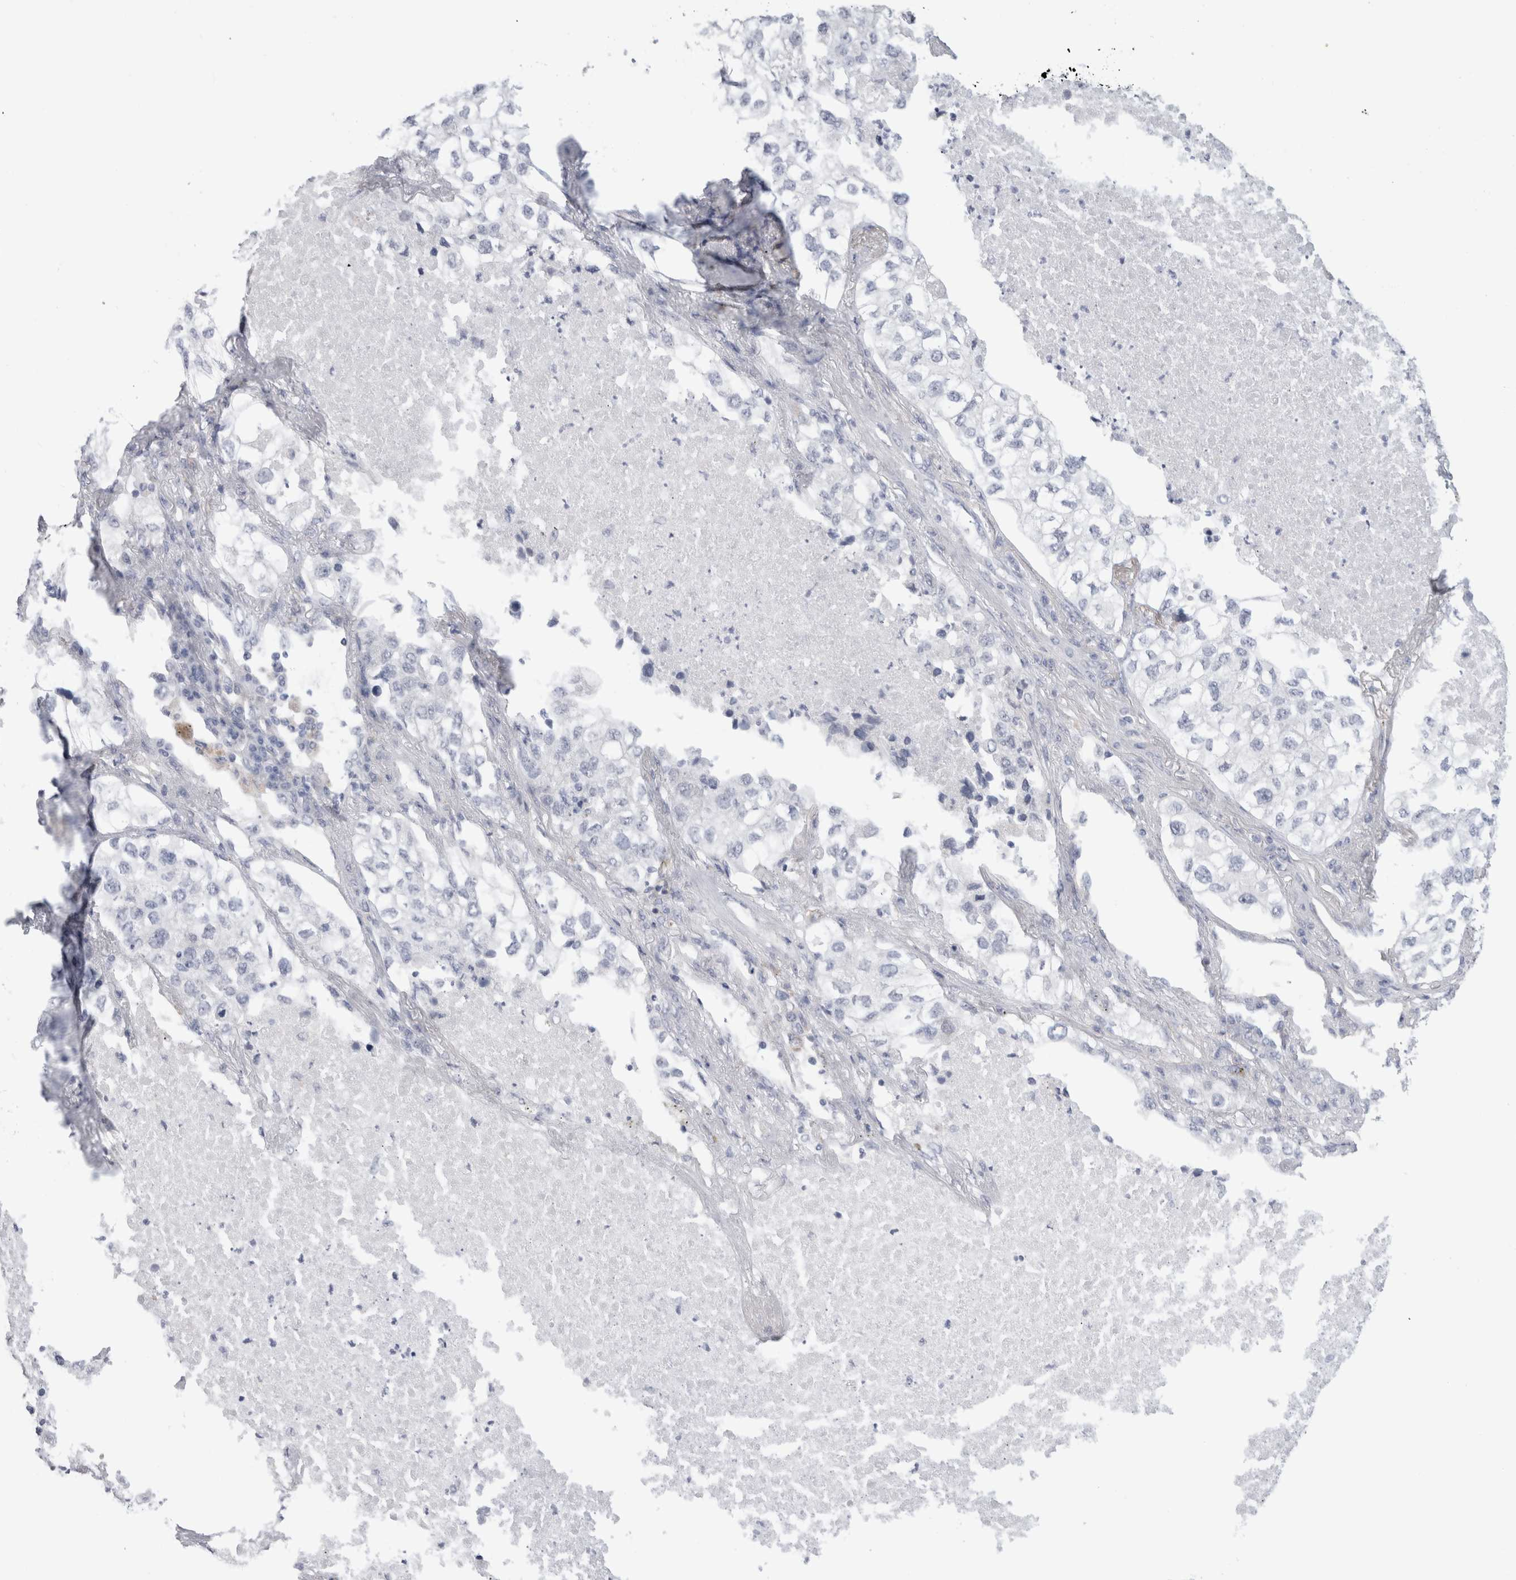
{"staining": {"intensity": "negative", "quantity": "none", "location": "none"}, "tissue": "lung cancer", "cell_type": "Tumor cells", "image_type": "cancer", "snomed": [{"axis": "morphology", "description": "Adenocarcinoma, NOS"}, {"axis": "topography", "description": "Lung"}], "caption": "Tumor cells are negative for brown protein staining in lung cancer.", "gene": "ANKMY1", "patient": {"sex": "male", "age": 63}}